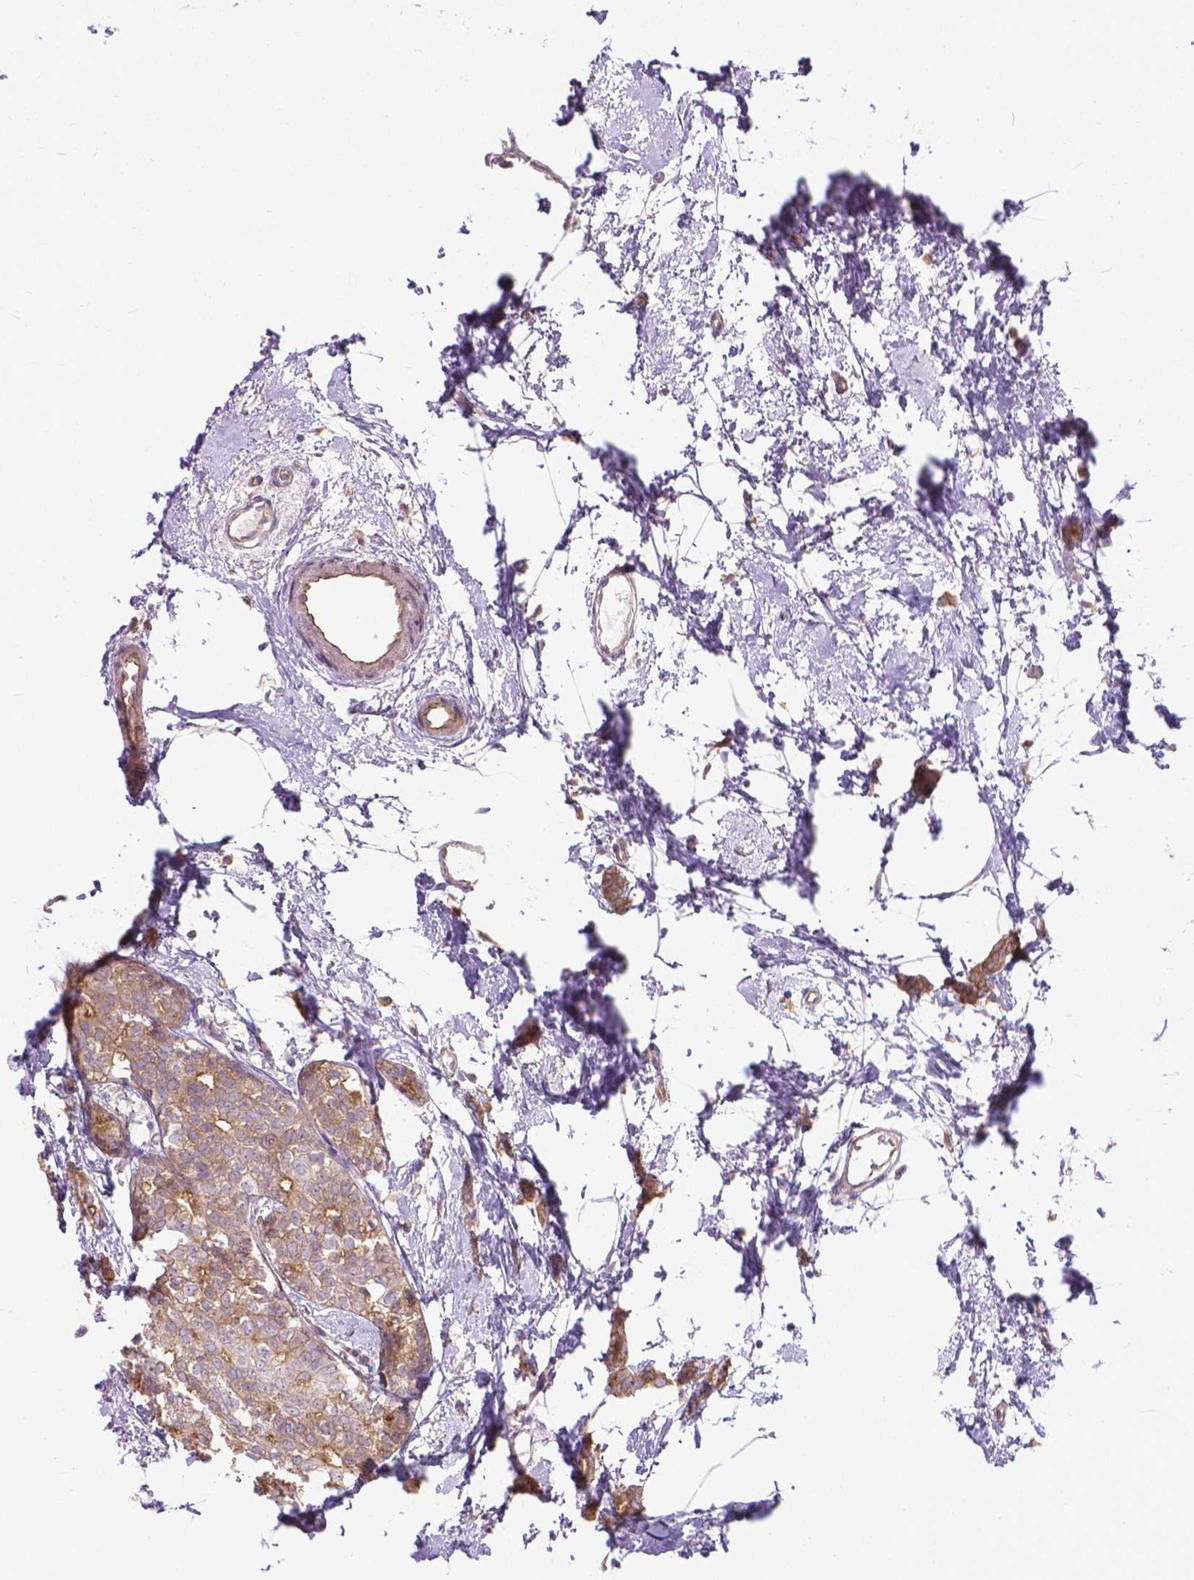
{"staining": {"intensity": "moderate", "quantity": ">75%", "location": "cytoplasmic/membranous"}, "tissue": "breast cancer", "cell_type": "Tumor cells", "image_type": "cancer", "snomed": [{"axis": "morphology", "description": "Duct carcinoma"}, {"axis": "topography", "description": "Breast"}], "caption": "Immunohistochemistry (IHC) histopathology image of neoplastic tissue: intraductal carcinoma (breast) stained using immunohistochemistry (IHC) exhibits medium levels of moderate protein expression localized specifically in the cytoplasmic/membranous of tumor cells, appearing as a cytoplasmic/membranous brown color.", "gene": "CFAP299", "patient": {"sex": "female", "age": 40}}